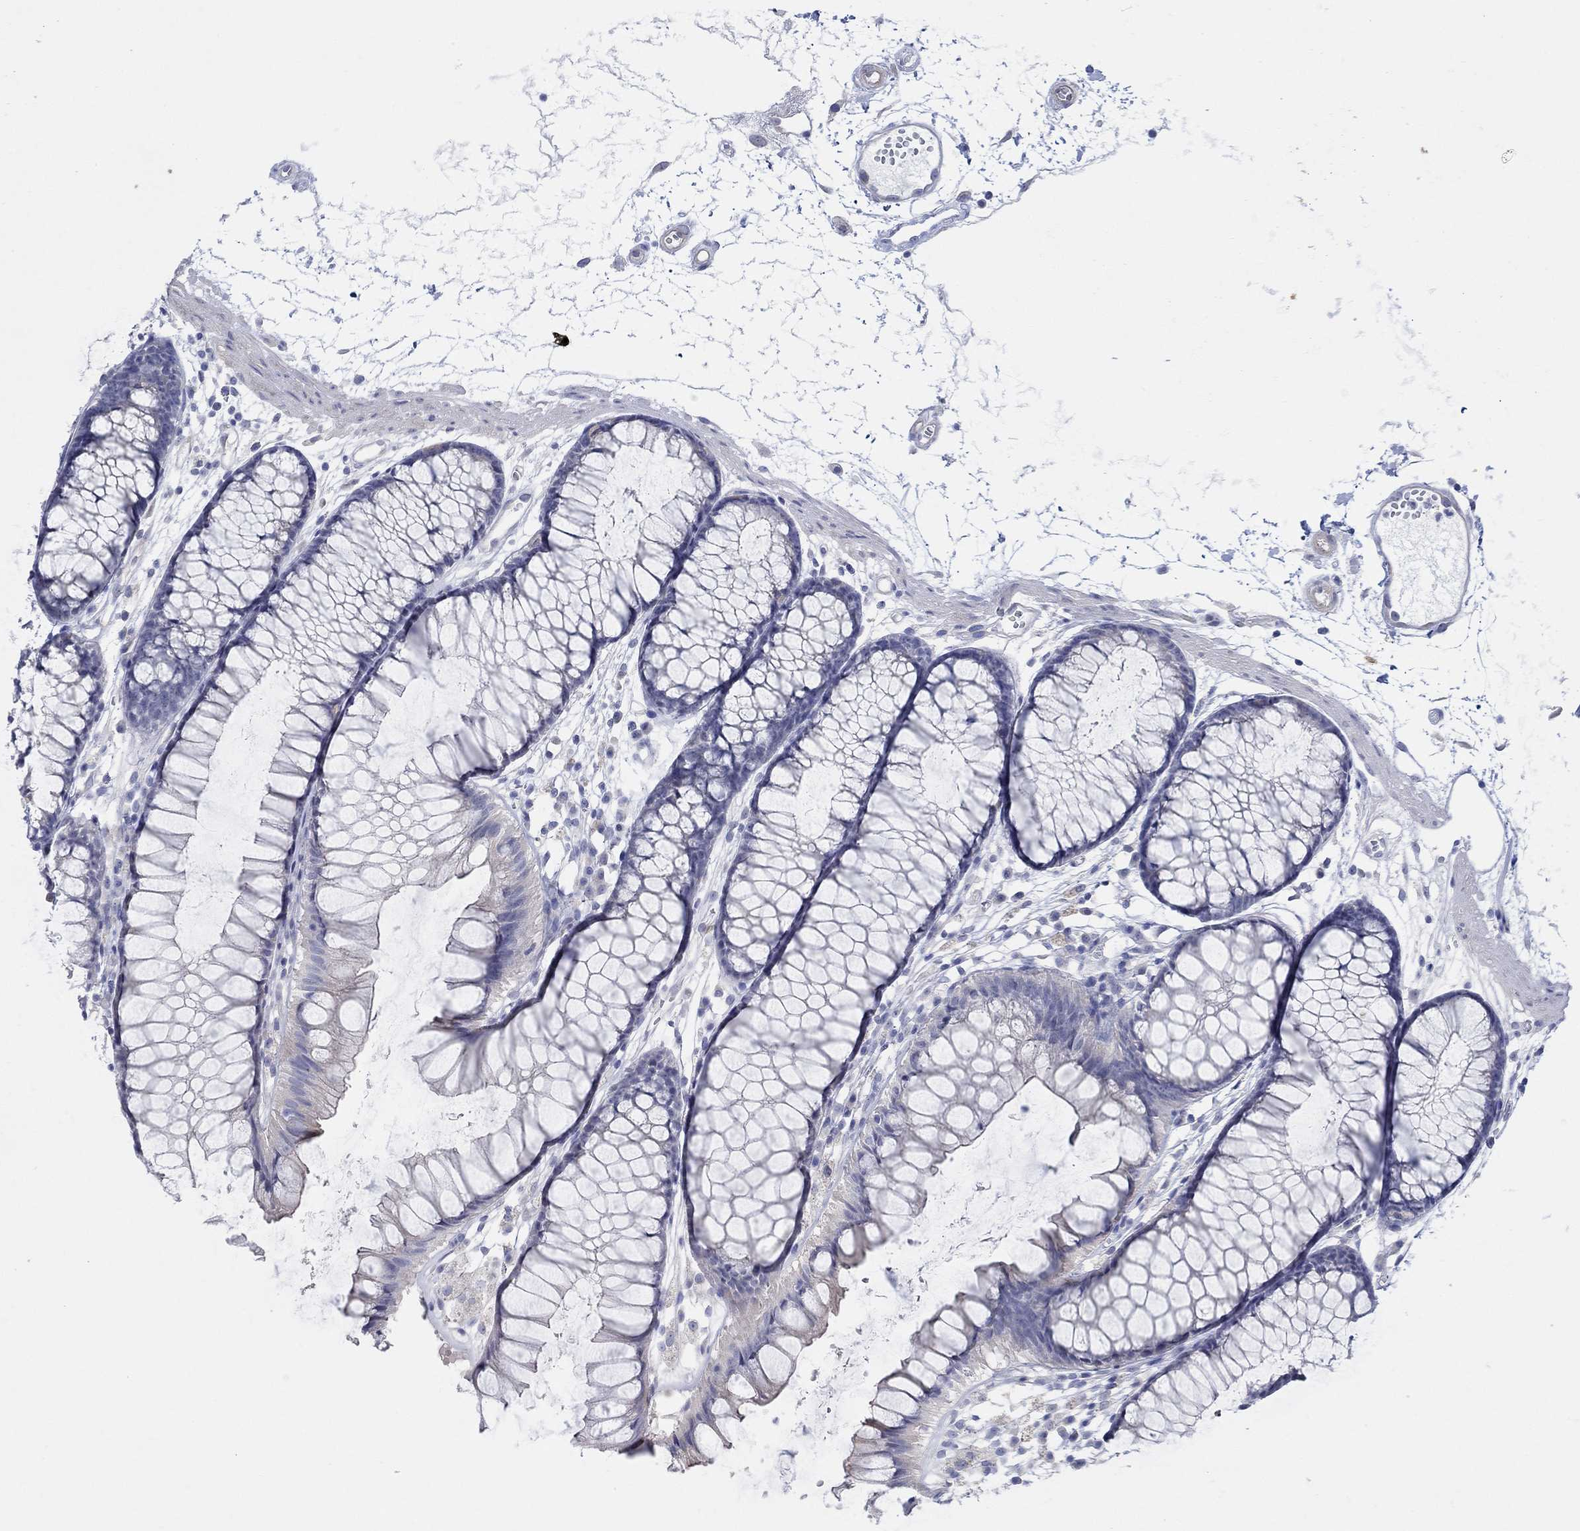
{"staining": {"intensity": "negative", "quantity": "none", "location": "none"}, "tissue": "colon", "cell_type": "Endothelial cells", "image_type": "normal", "snomed": [{"axis": "morphology", "description": "Normal tissue, NOS"}, {"axis": "morphology", "description": "Adenocarcinoma, NOS"}, {"axis": "topography", "description": "Colon"}], "caption": "Immunohistochemistry (IHC) image of normal colon: human colon stained with DAB demonstrates no significant protein staining in endothelial cells. (DAB immunohistochemistry (IHC) visualized using brightfield microscopy, high magnification).", "gene": "KRT222", "patient": {"sex": "male", "age": 65}}